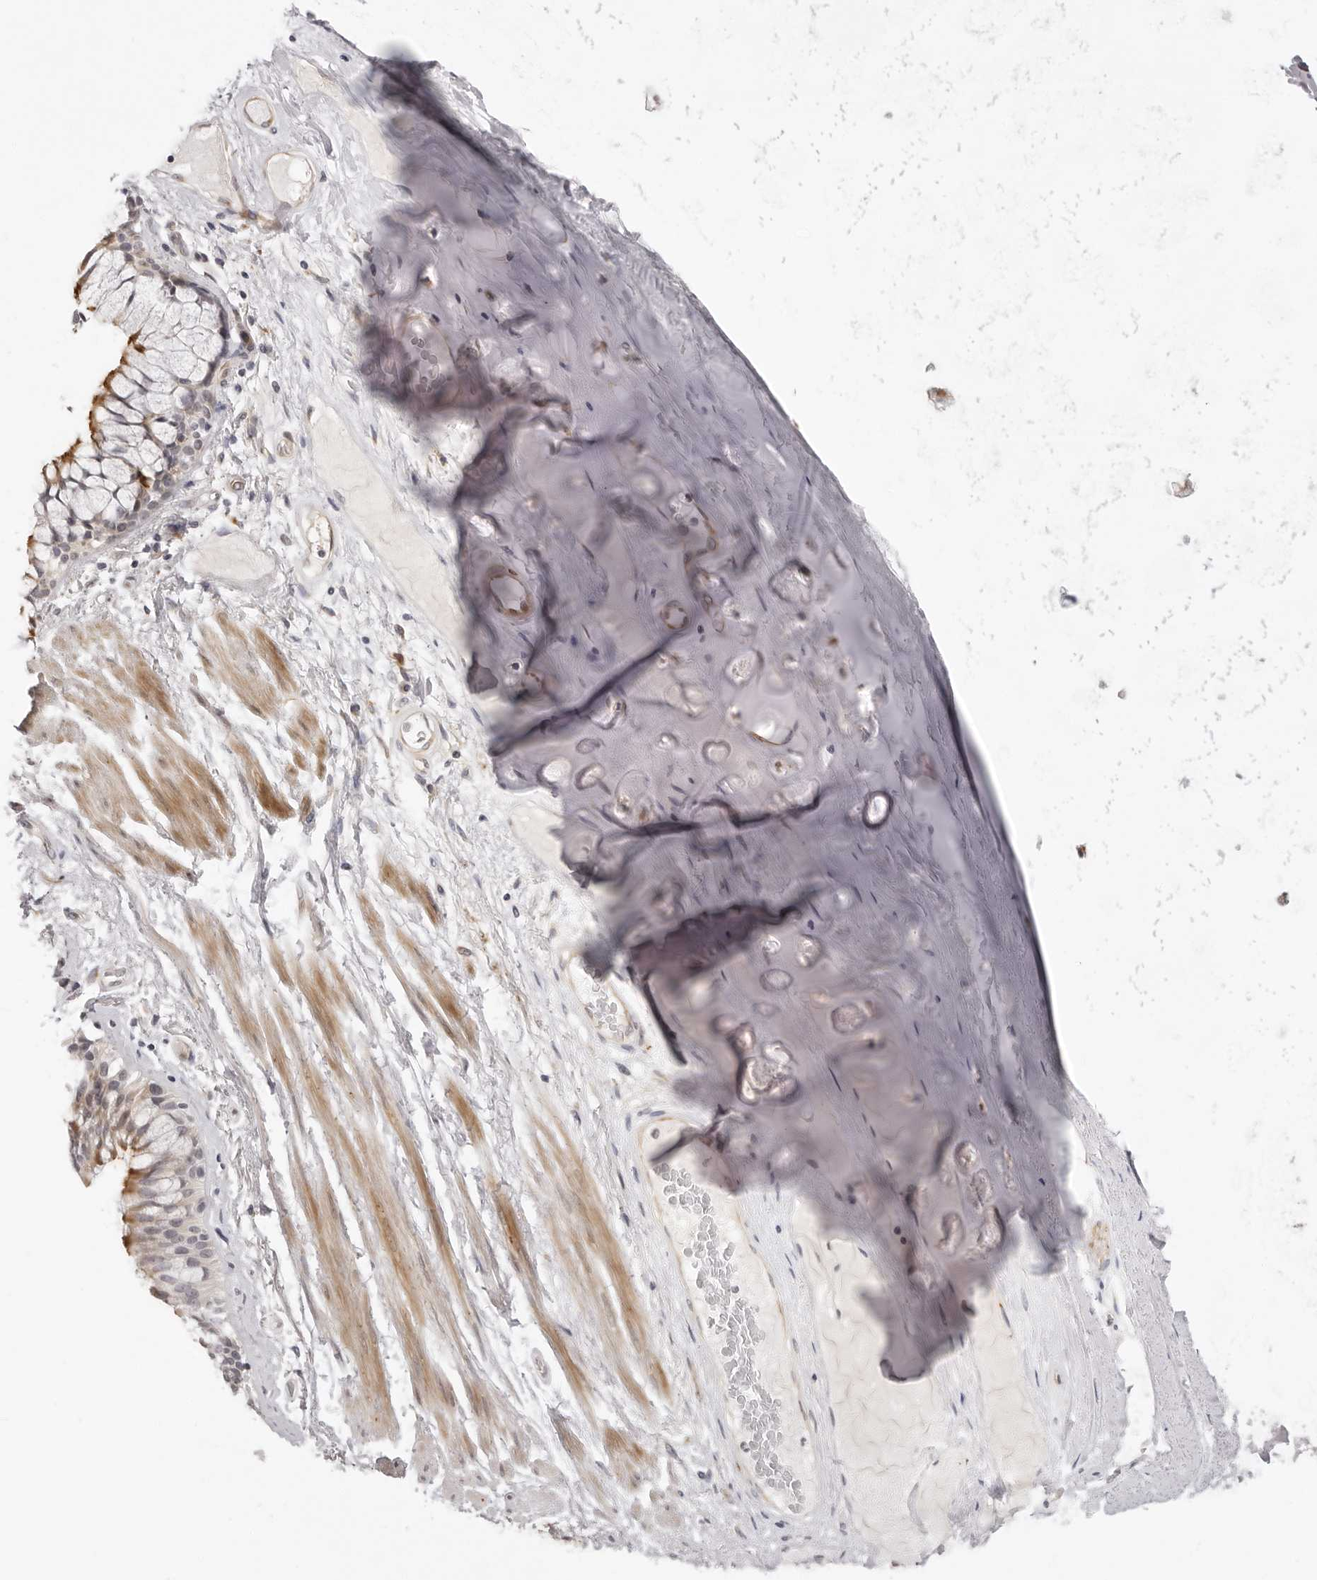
{"staining": {"intensity": "negative", "quantity": "none", "location": "none"}, "tissue": "adipose tissue", "cell_type": "Adipocytes", "image_type": "normal", "snomed": [{"axis": "morphology", "description": "Normal tissue, NOS"}, {"axis": "topography", "description": "Bronchus"}], "caption": "DAB (3,3'-diaminobenzidine) immunohistochemical staining of unremarkable human adipose tissue demonstrates no significant staining in adipocytes.", "gene": "SUGCT", "patient": {"sex": "male", "age": 66}}